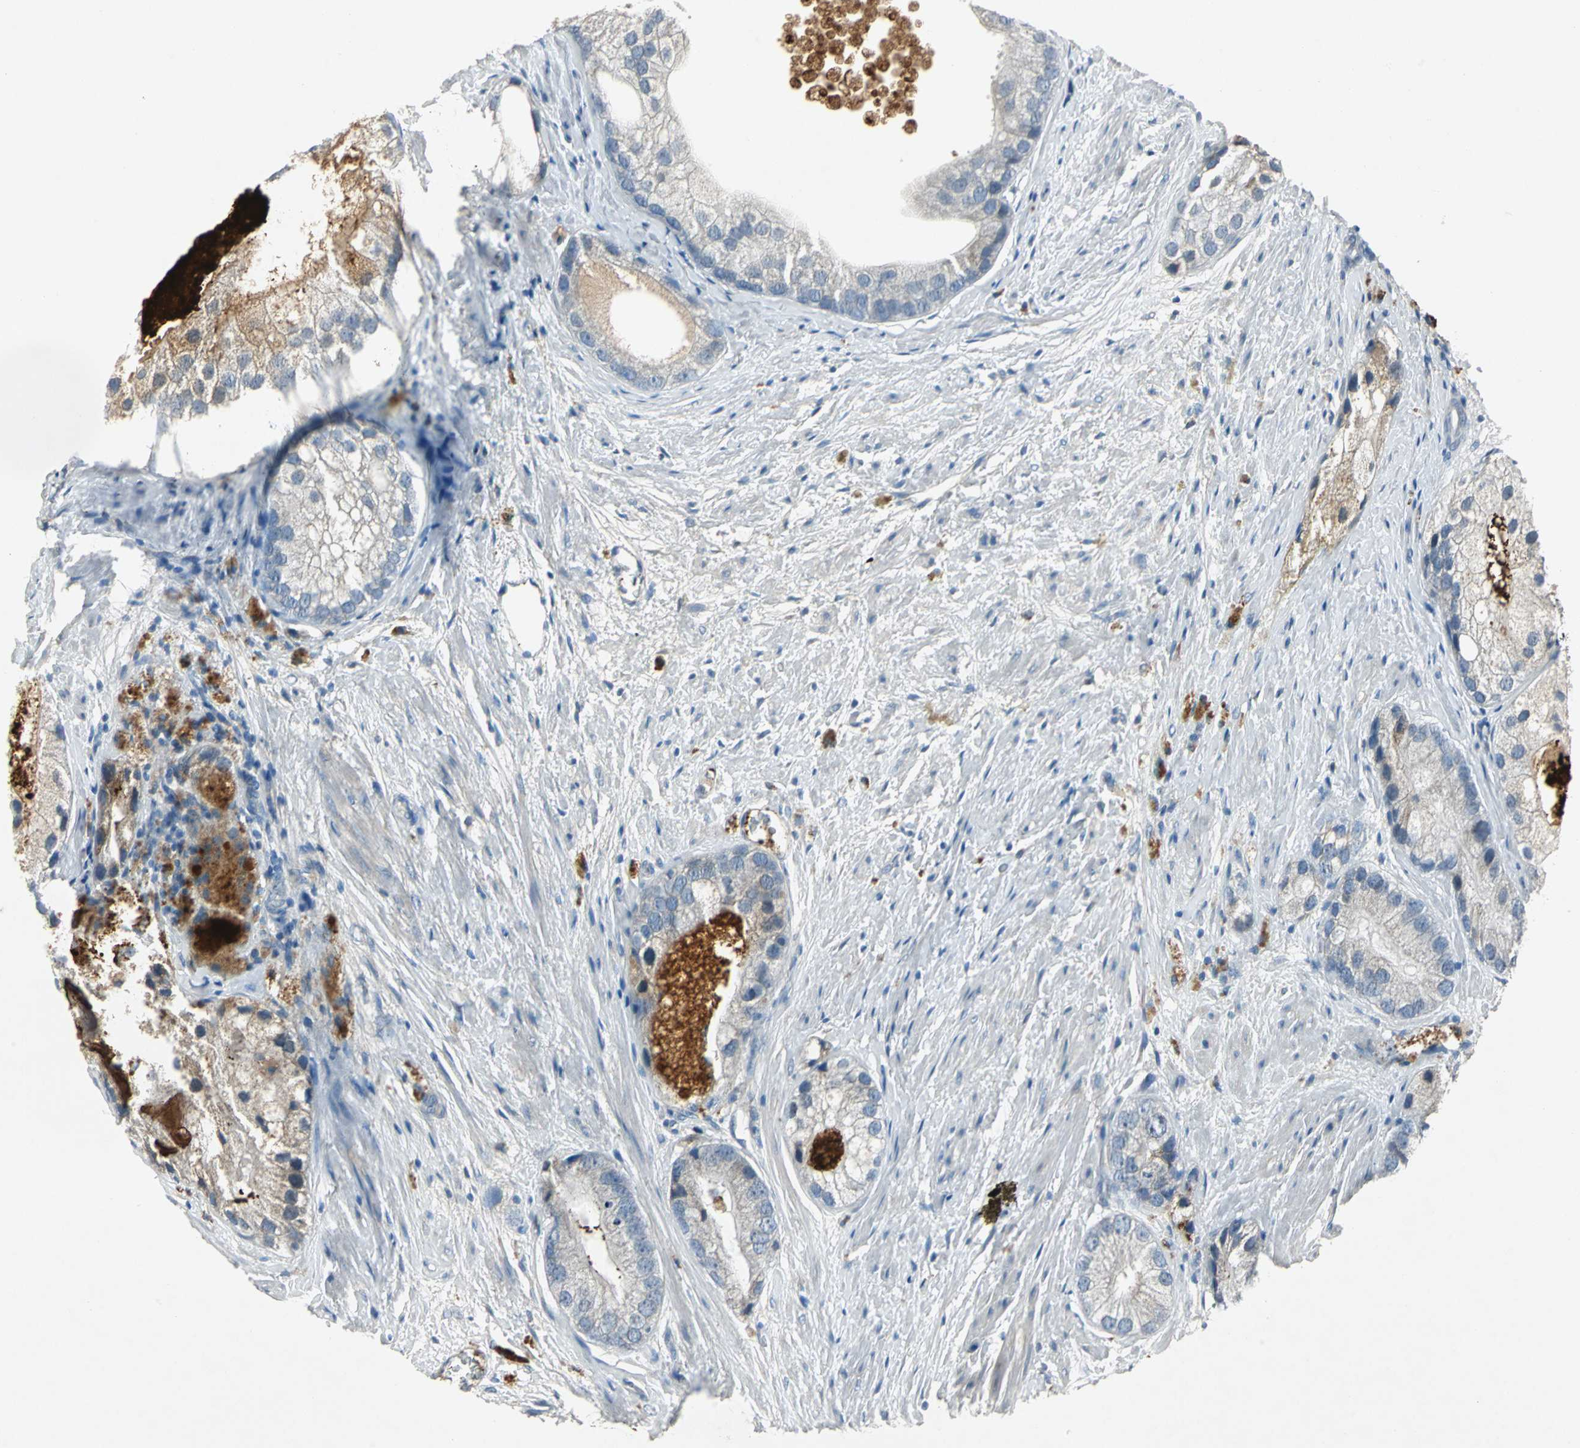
{"staining": {"intensity": "weak", "quantity": "<25%", "location": "cytoplasmic/membranous"}, "tissue": "prostate cancer", "cell_type": "Tumor cells", "image_type": "cancer", "snomed": [{"axis": "morphology", "description": "Adenocarcinoma, Low grade"}, {"axis": "topography", "description": "Prostate"}], "caption": "Micrograph shows no significant protein positivity in tumor cells of adenocarcinoma (low-grade) (prostate).", "gene": "SLC2A13", "patient": {"sex": "male", "age": 69}}